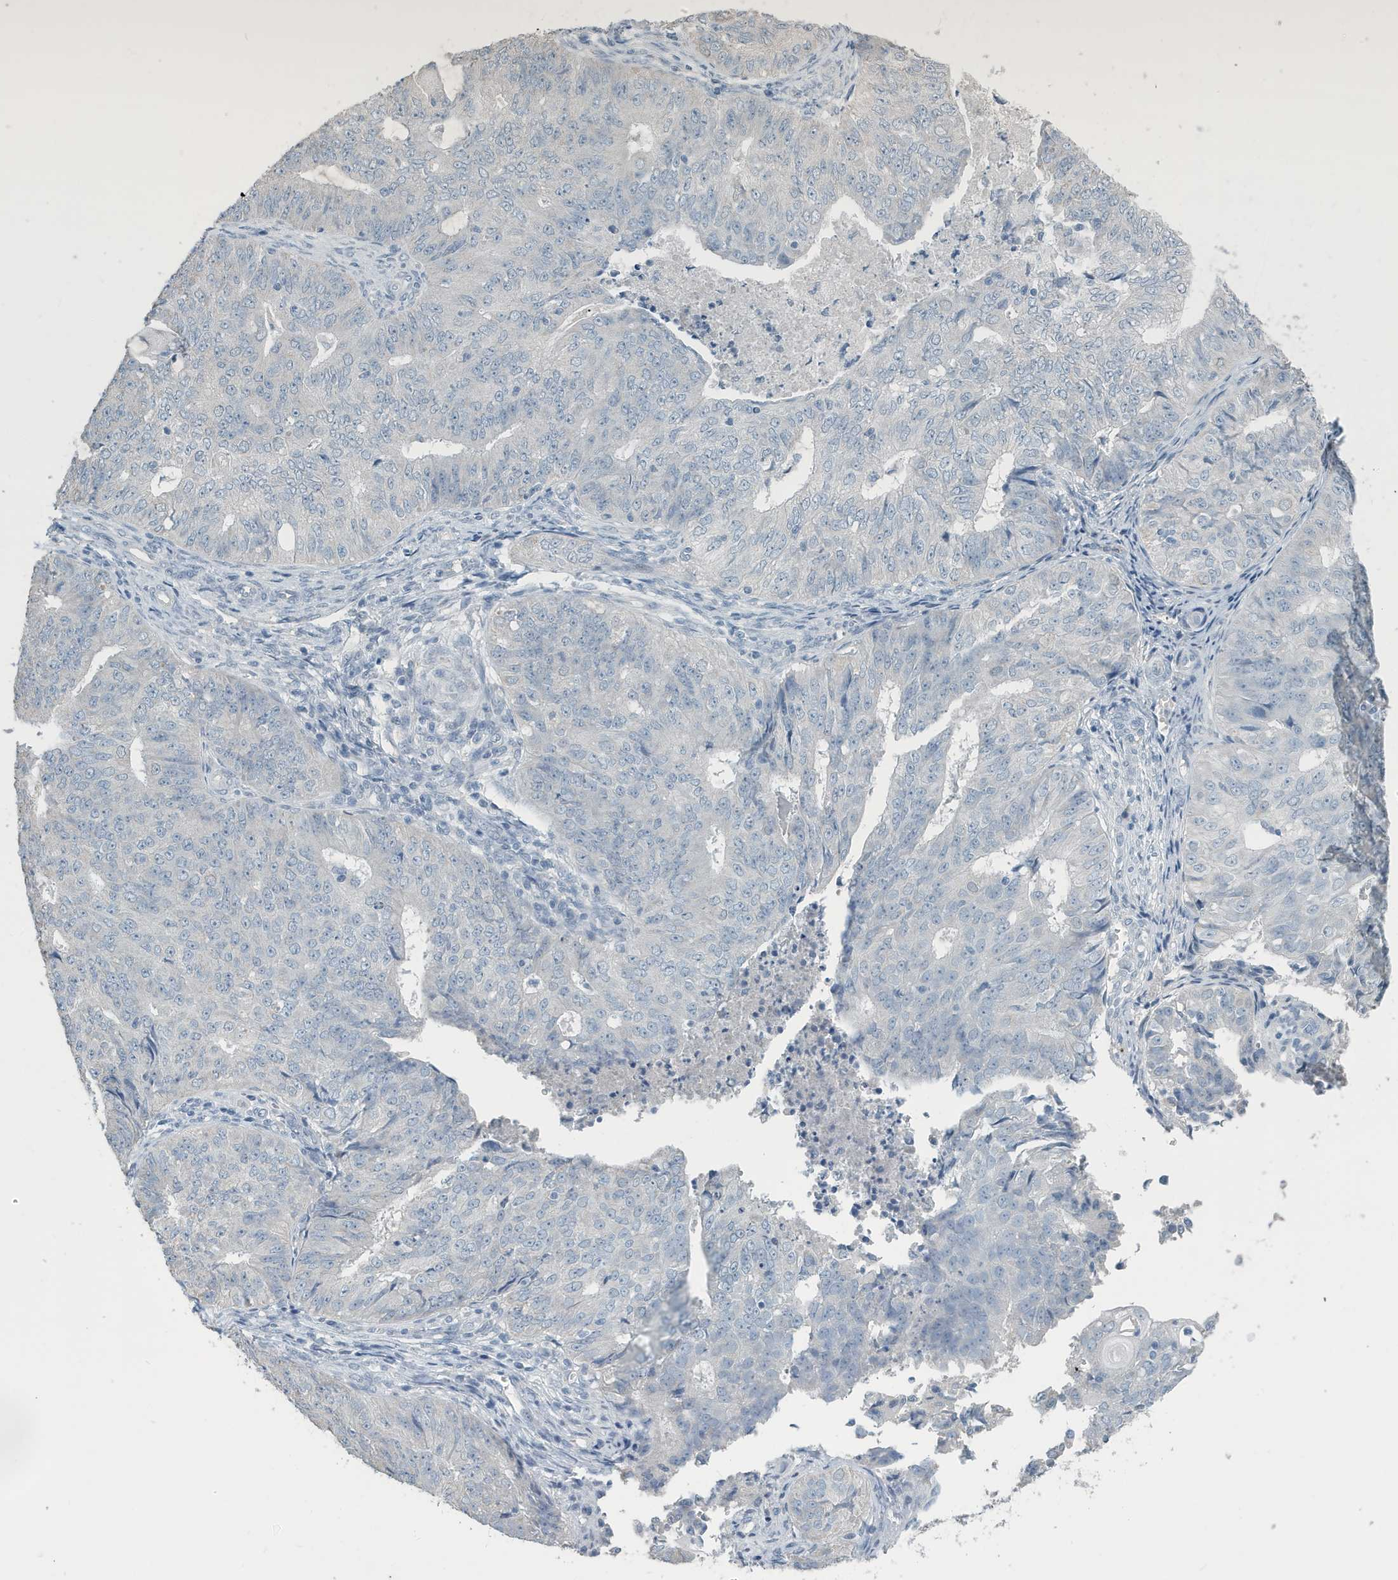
{"staining": {"intensity": "negative", "quantity": "none", "location": "none"}, "tissue": "endometrial cancer", "cell_type": "Tumor cells", "image_type": "cancer", "snomed": [{"axis": "morphology", "description": "Adenocarcinoma, NOS"}, {"axis": "topography", "description": "Endometrium"}], "caption": "Endometrial adenocarcinoma stained for a protein using IHC shows no staining tumor cells.", "gene": "UGT2B4", "patient": {"sex": "female", "age": 32}}